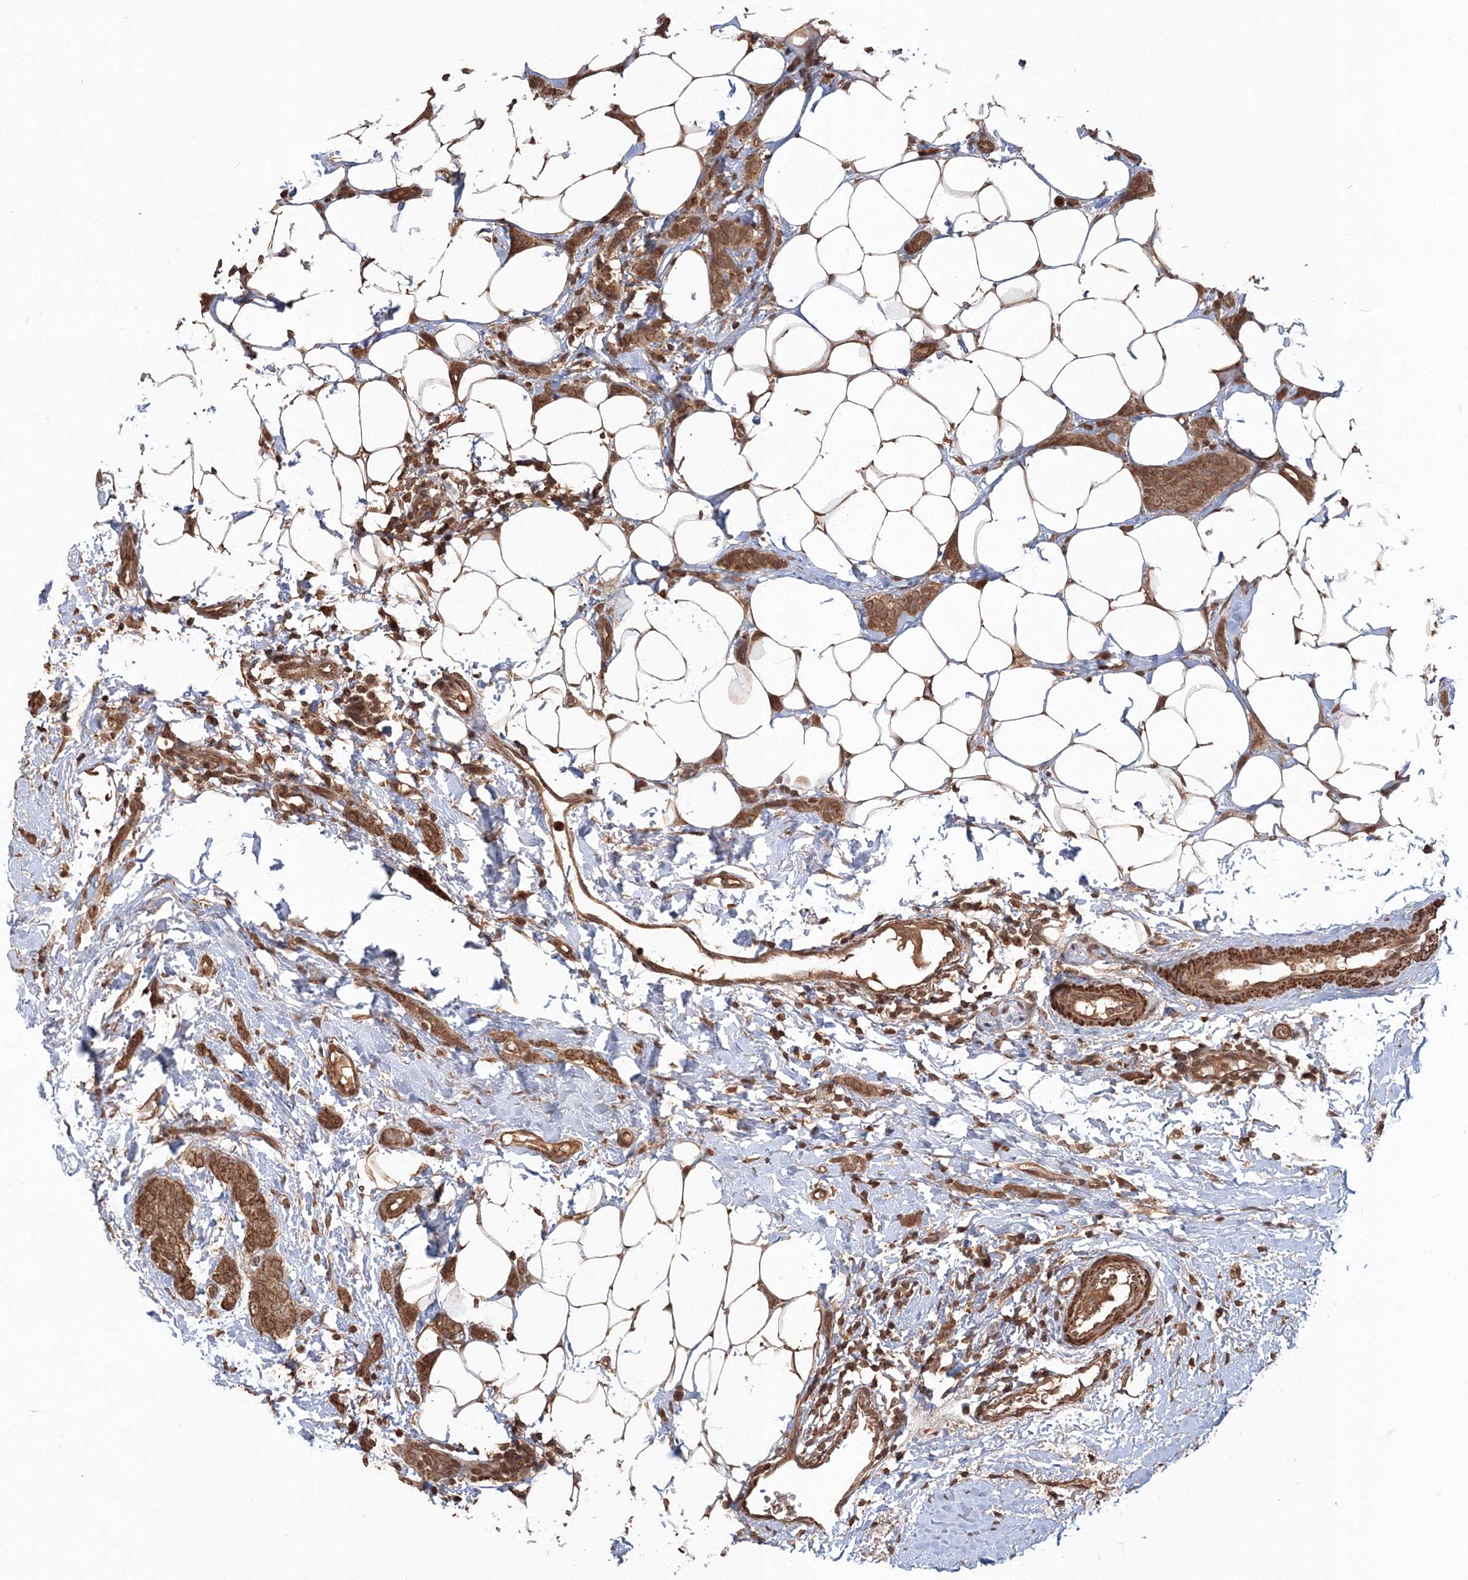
{"staining": {"intensity": "strong", "quantity": ">75%", "location": "cytoplasmic/membranous,nuclear"}, "tissue": "breast cancer", "cell_type": "Tumor cells", "image_type": "cancer", "snomed": [{"axis": "morphology", "description": "Lobular carcinoma"}, {"axis": "topography", "description": "Skin"}, {"axis": "topography", "description": "Breast"}], "caption": "Immunohistochemistry (IHC) (DAB) staining of breast cancer (lobular carcinoma) demonstrates strong cytoplasmic/membranous and nuclear protein expression in approximately >75% of tumor cells.", "gene": "CCDC122", "patient": {"sex": "female", "age": 46}}